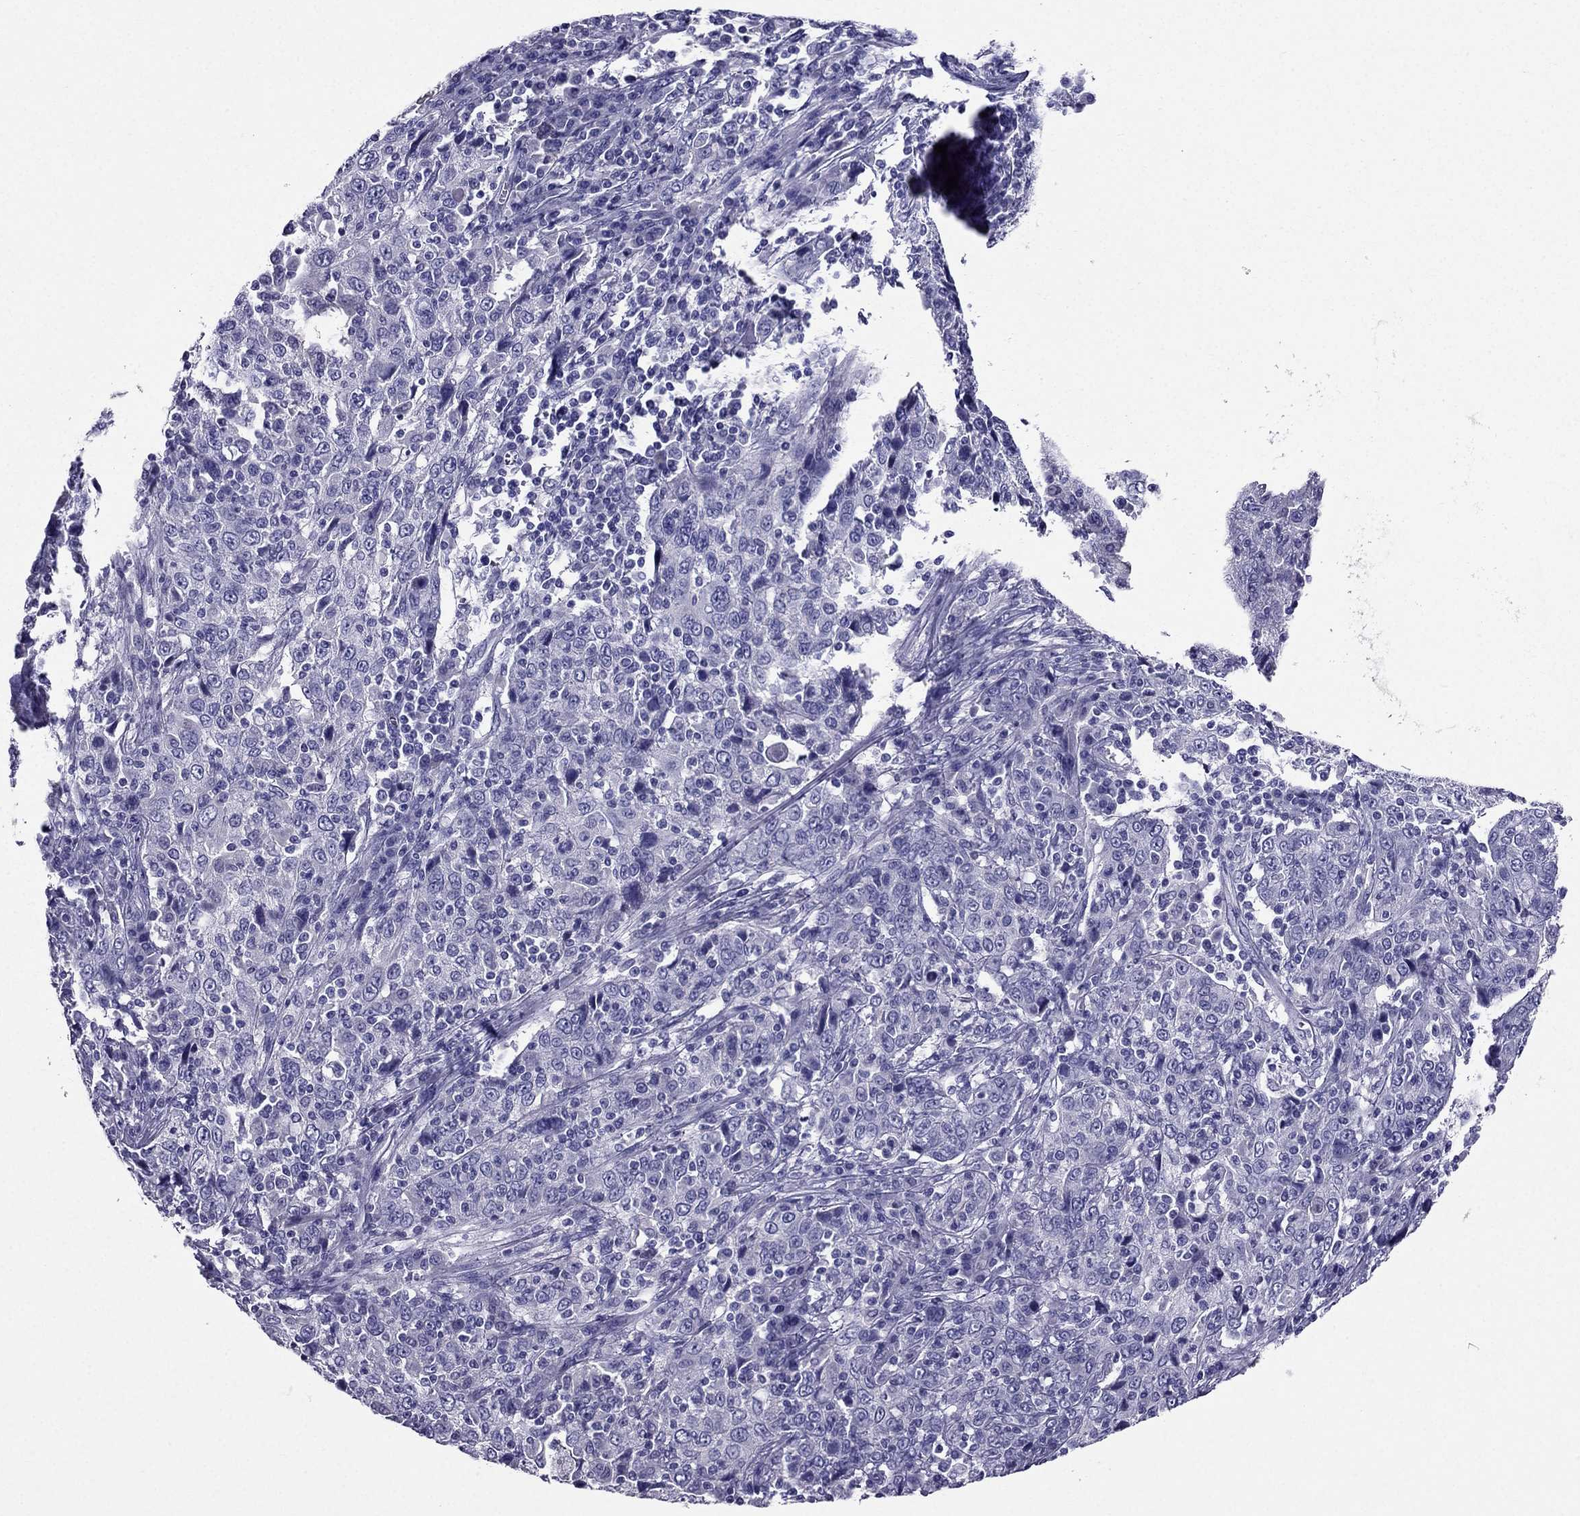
{"staining": {"intensity": "negative", "quantity": "none", "location": "none"}, "tissue": "cervical cancer", "cell_type": "Tumor cells", "image_type": "cancer", "snomed": [{"axis": "morphology", "description": "Squamous cell carcinoma, NOS"}, {"axis": "topography", "description": "Cervix"}], "caption": "High magnification brightfield microscopy of cervical cancer stained with DAB (brown) and counterstained with hematoxylin (blue): tumor cells show no significant positivity. The staining is performed using DAB (3,3'-diaminobenzidine) brown chromogen with nuclei counter-stained in using hematoxylin.", "gene": "ZNF541", "patient": {"sex": "female", "age": 46}}